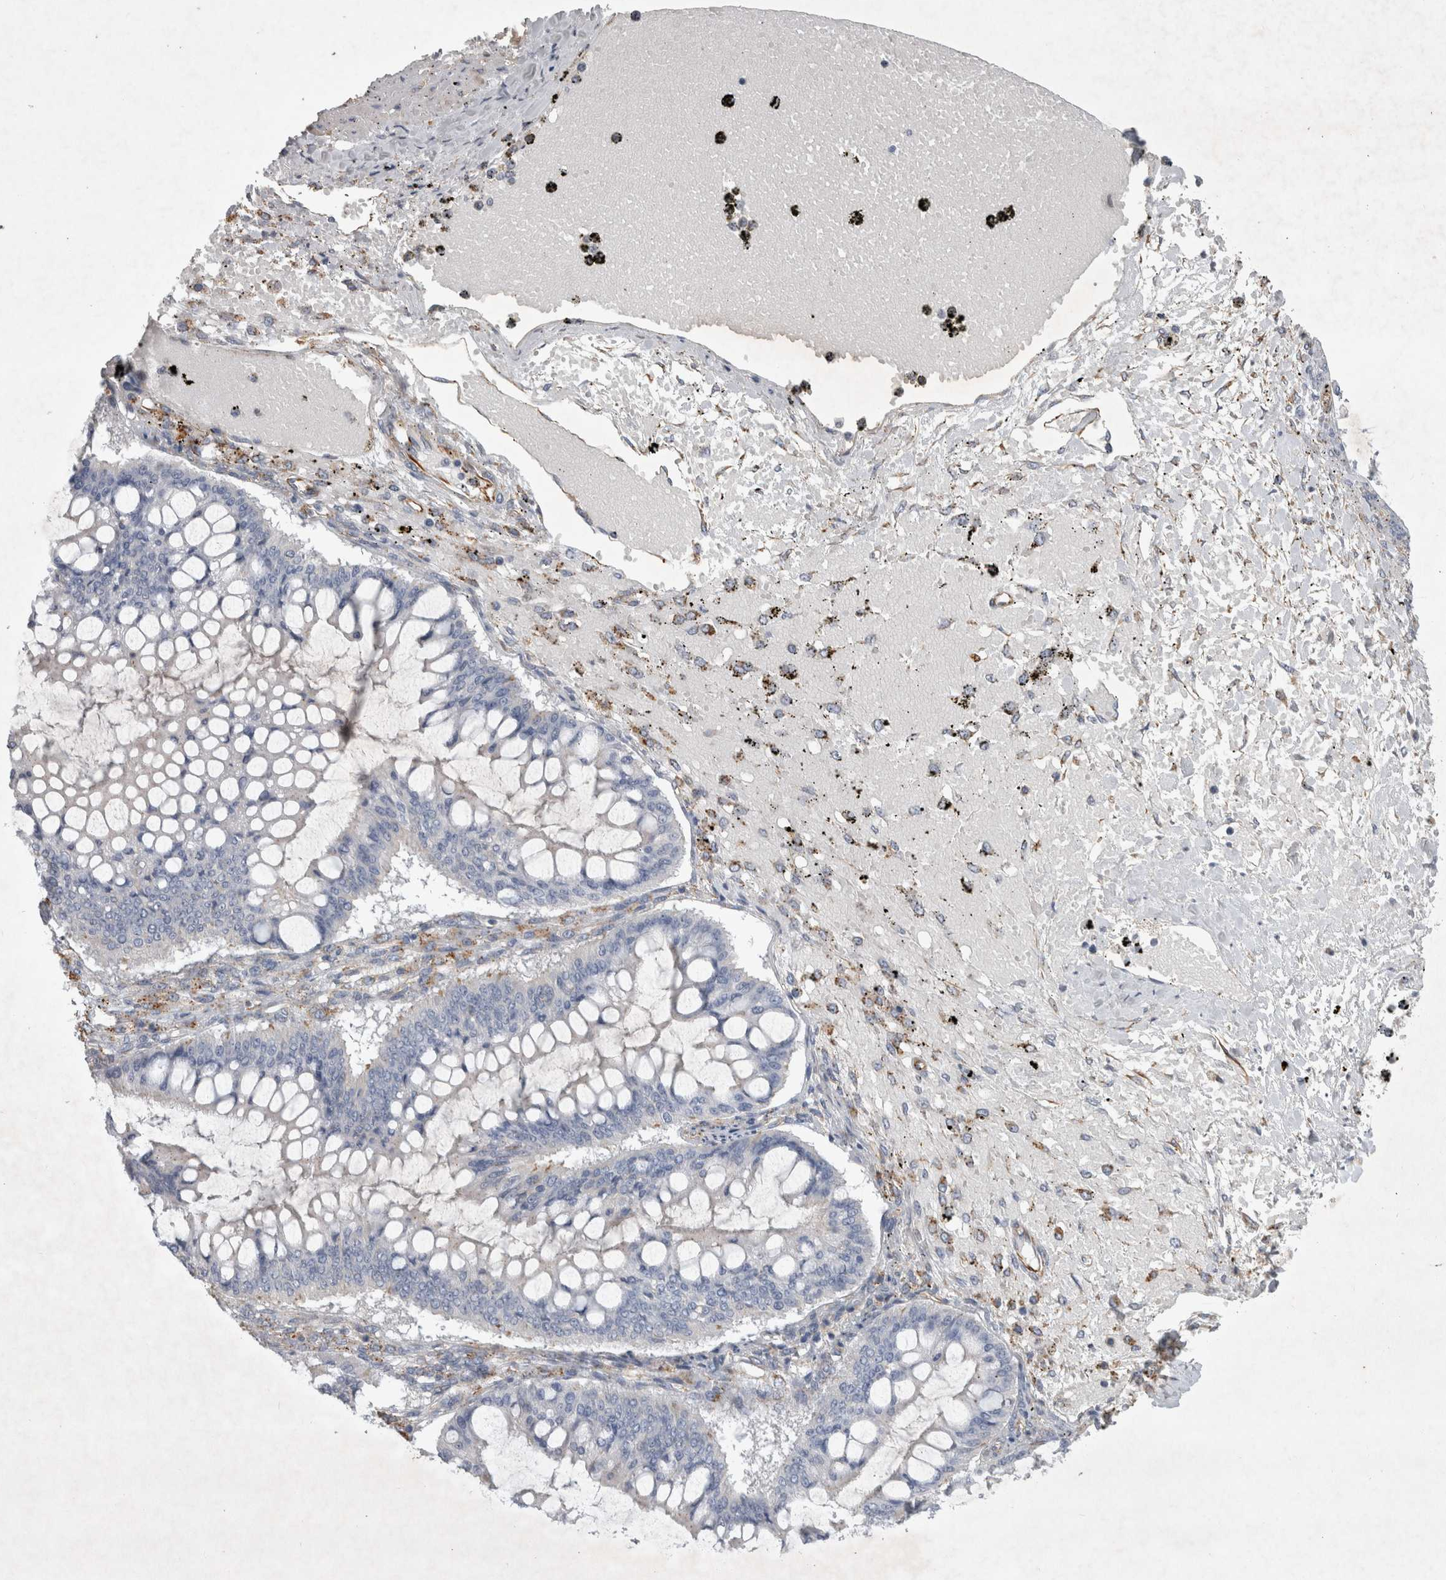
{"staining": {"intensity": "negative", "quantity": "none", "location": "none"}, "tissue": "ovarian cancer", "cell_type": "Tumor cells", "image_type": "cancer", "snomed": [{"axis": "morphology", "description": "Cystadenocarcinoma, mucinous, NOS"}, {"axis": "topography", "description": "Ovary"}], "caption": "This micrograph is of ovarian cancer stained with immunohistochemistry (IHC) to label a protein in brown with the nuclei are counter-stained blue. There is no expression in tumor cells. (Immunohistochemistry (ihc), brightfield microscopy, high magnification).", "gene": "STRADB", "patient": {"sex": "female", "age": 73}}